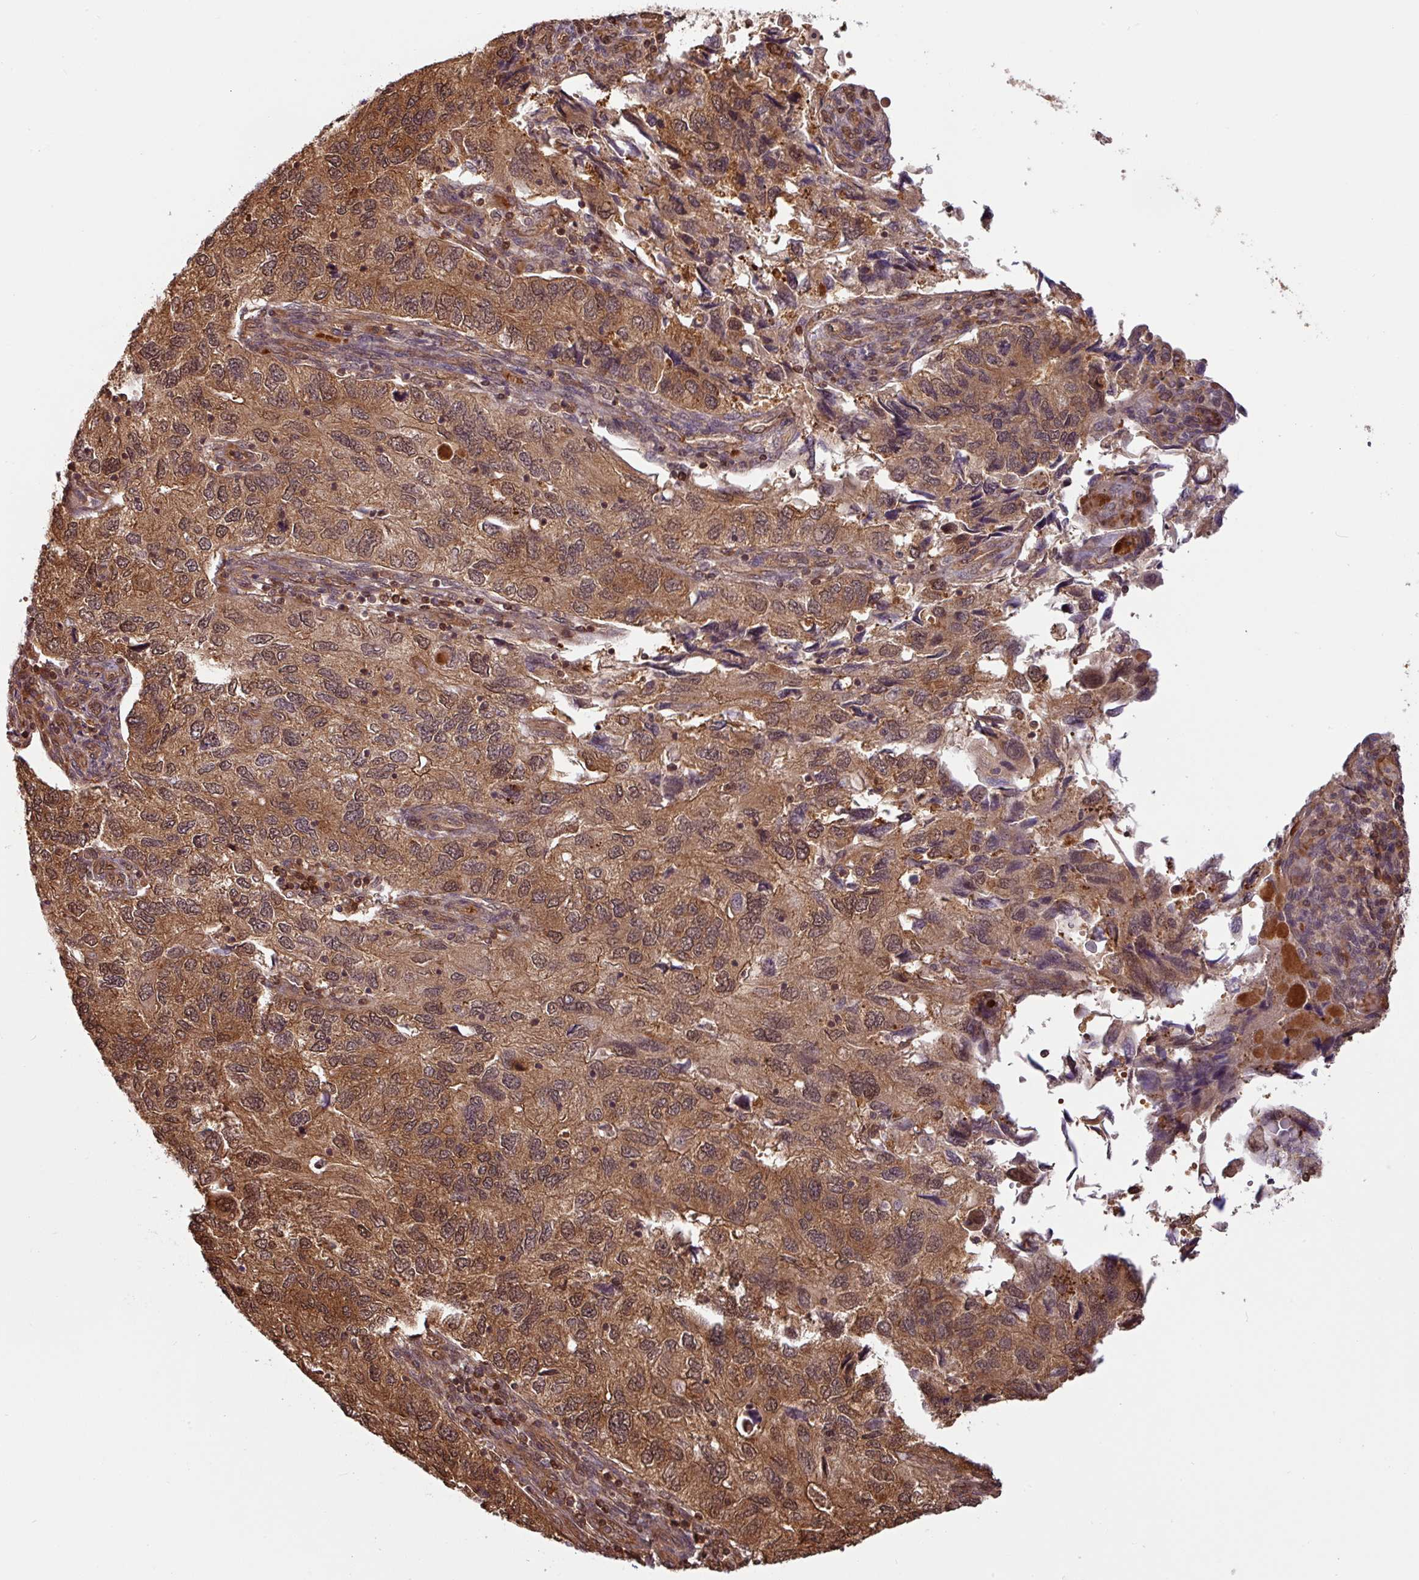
{"staining": {"intensity": "moderate", "quantity": "25%-75%", "location": "cytoplasmic/membranous,nuclear"}, "tissue": "endometrial cancer", "cell_type": "Tumor cells", "image_type": "cancer", "snomed": [{"axis": "morphology", "description": "Carcinoma, NOS"}, {"axis": "topography", "description": "Uterus"}], "caption": "Approximately 25%-75% of tumor cells in human endometrial cancer display moderate cytoplasmic/membranous and nuclear protein expression as visualized by brown immunohistochemical staining.", "gene": "SHB", "patient": {"sex": "female", "age": 76}}